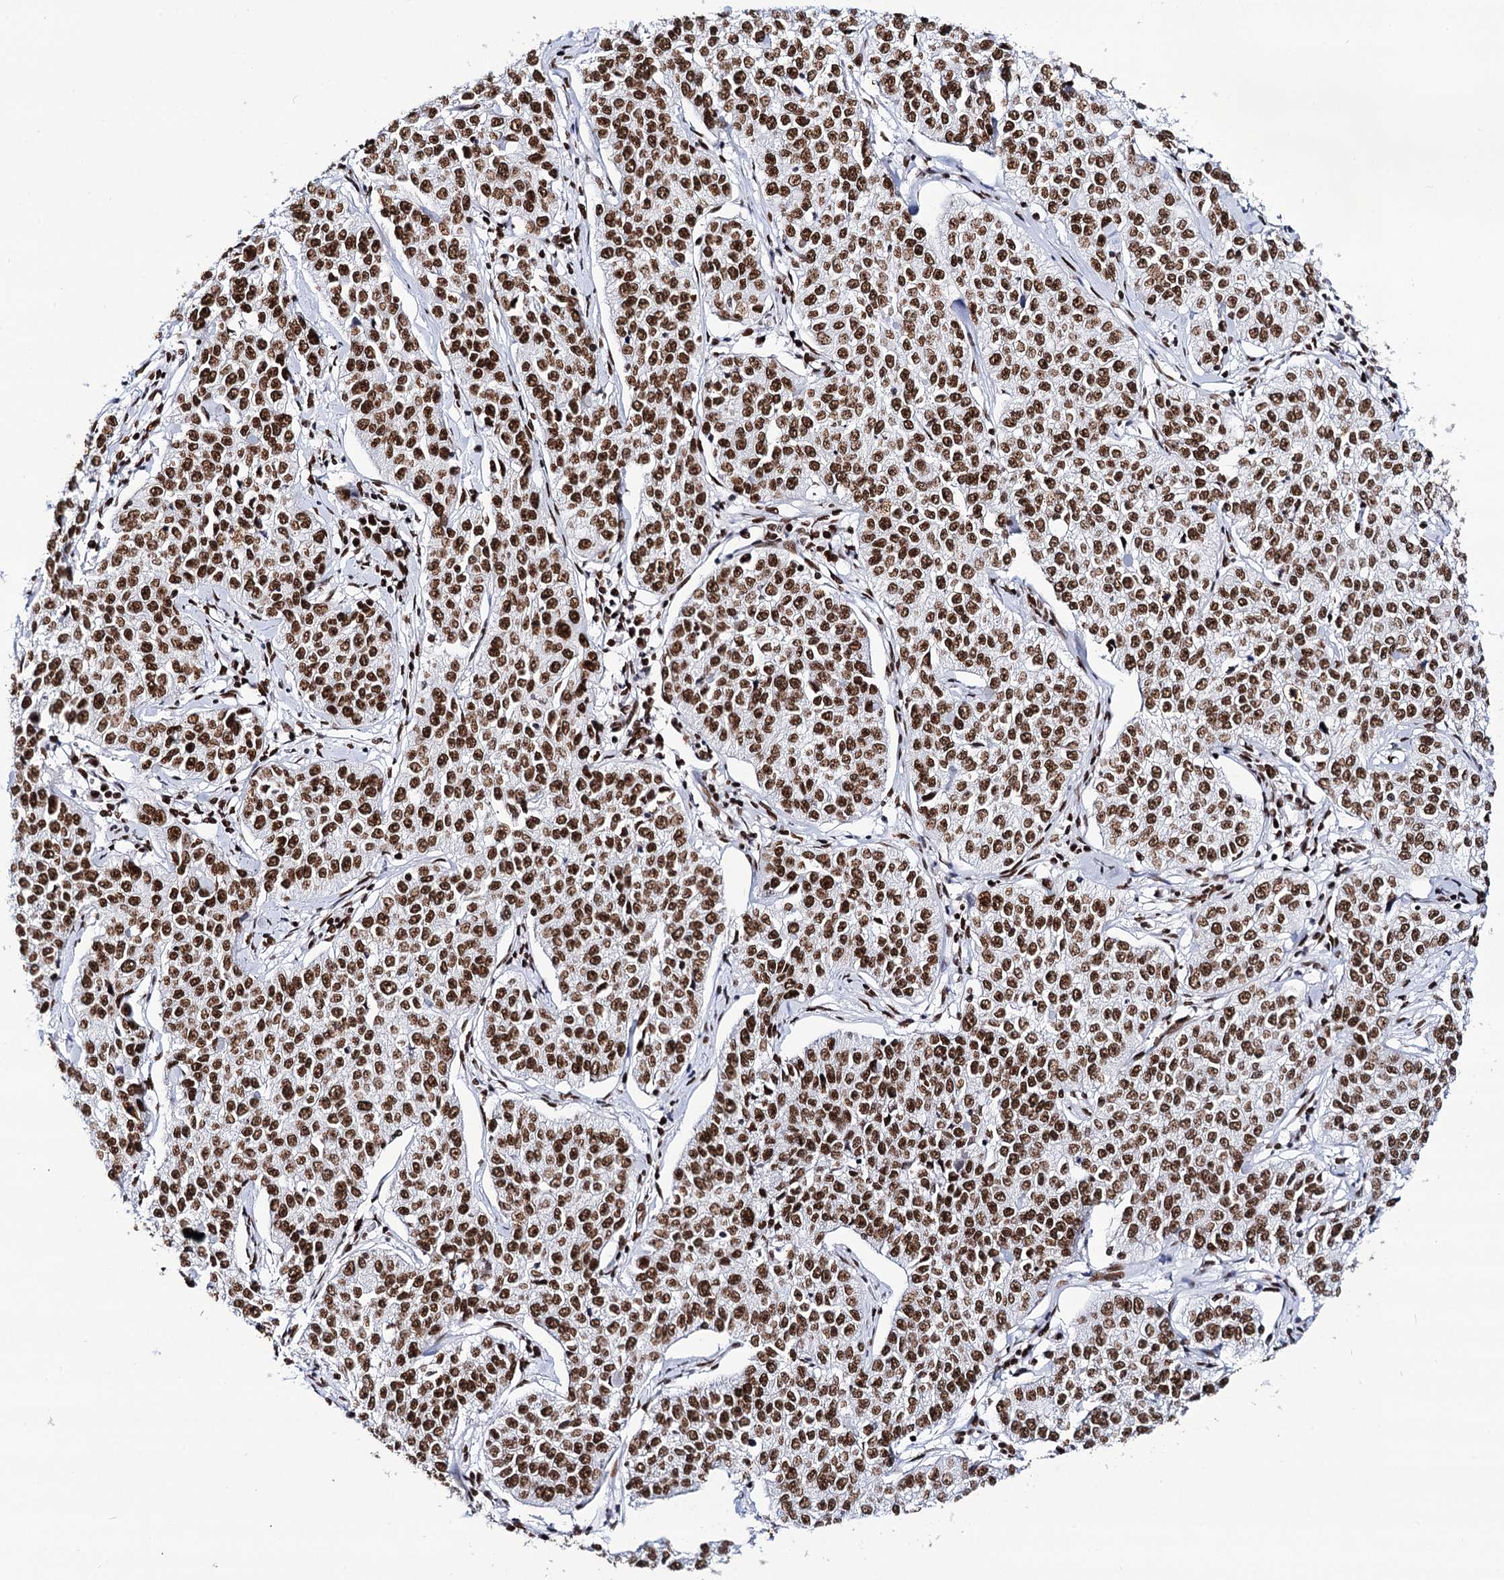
{"staining": {"intensity": "strong", "quantity": ">75%", "location": "nuclear"}, "tissue": "cervical cancer", "cell_type": "Tumor cells", "image_type": "cancer", "snomed": [{"axis": "morphology", "description": "Squamous cell carcinoma, NOS"}, {"axis": "topography", "description": "Cervix"}], "caption": "A high-resolution photomicrograph shows immunohistochemistry staining of cervical cancer (squamous cell carcinoma), which reveals strong nuclear positivity in approximately >75% of tumor cells.", "gene": "MATR3", "patient": {"sex": "female", "age": 35}}